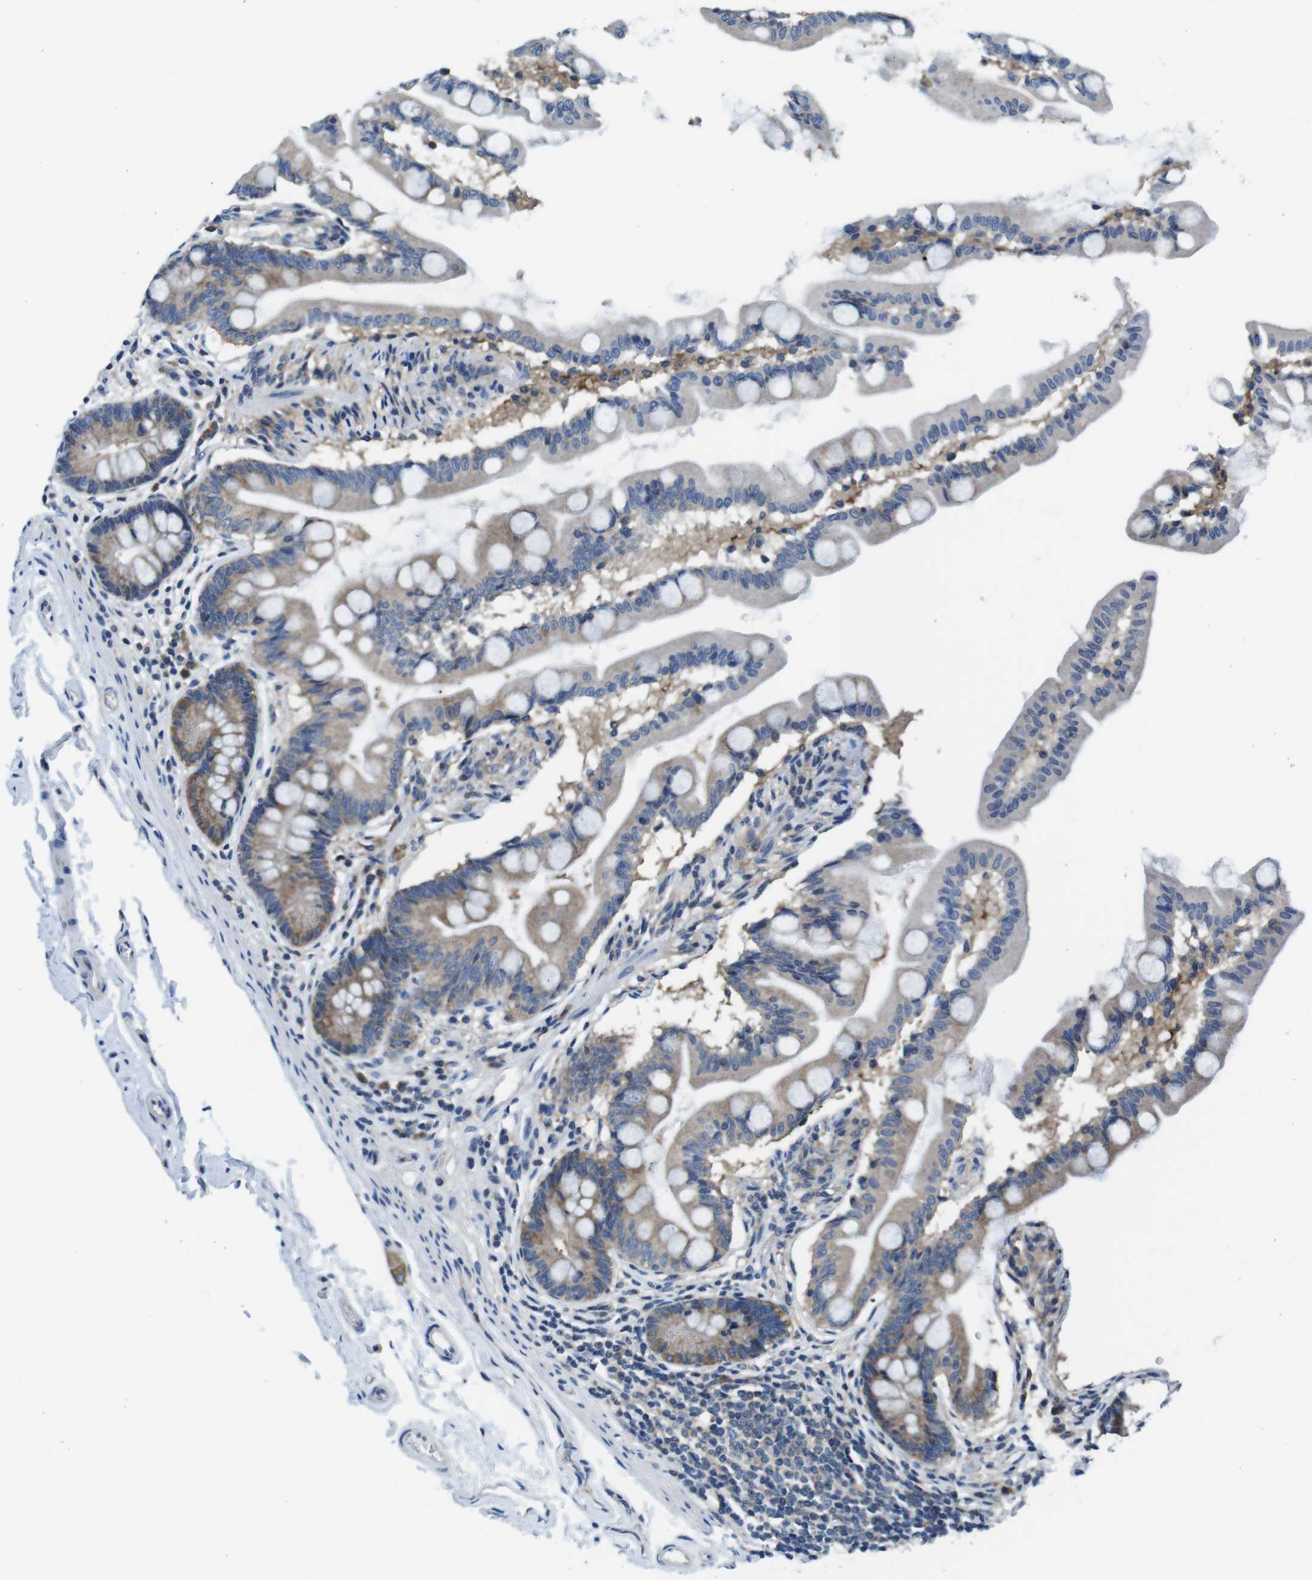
{"staining": {"intensity": "strong", "quantity": "25%-75%", "location": "cytoplasmic/membranous"}, "tissue": "small intestine", "cell_type": "Glandular cells", "image_type": "normal", "snomed": [{"axis": "morphology", "description": "Normal tissue, NOS"}, {"axis": "topography", "description": "Small intestine"}], "caption": "Approximately 25%-75% of glandular cells in benign small intestine show strong cytoplasmic/membranous protein staining as visualized by brown immunohistochemical staining.", "gene": "EIF2B5", "patient": {"sex": "female", "age": 56}}